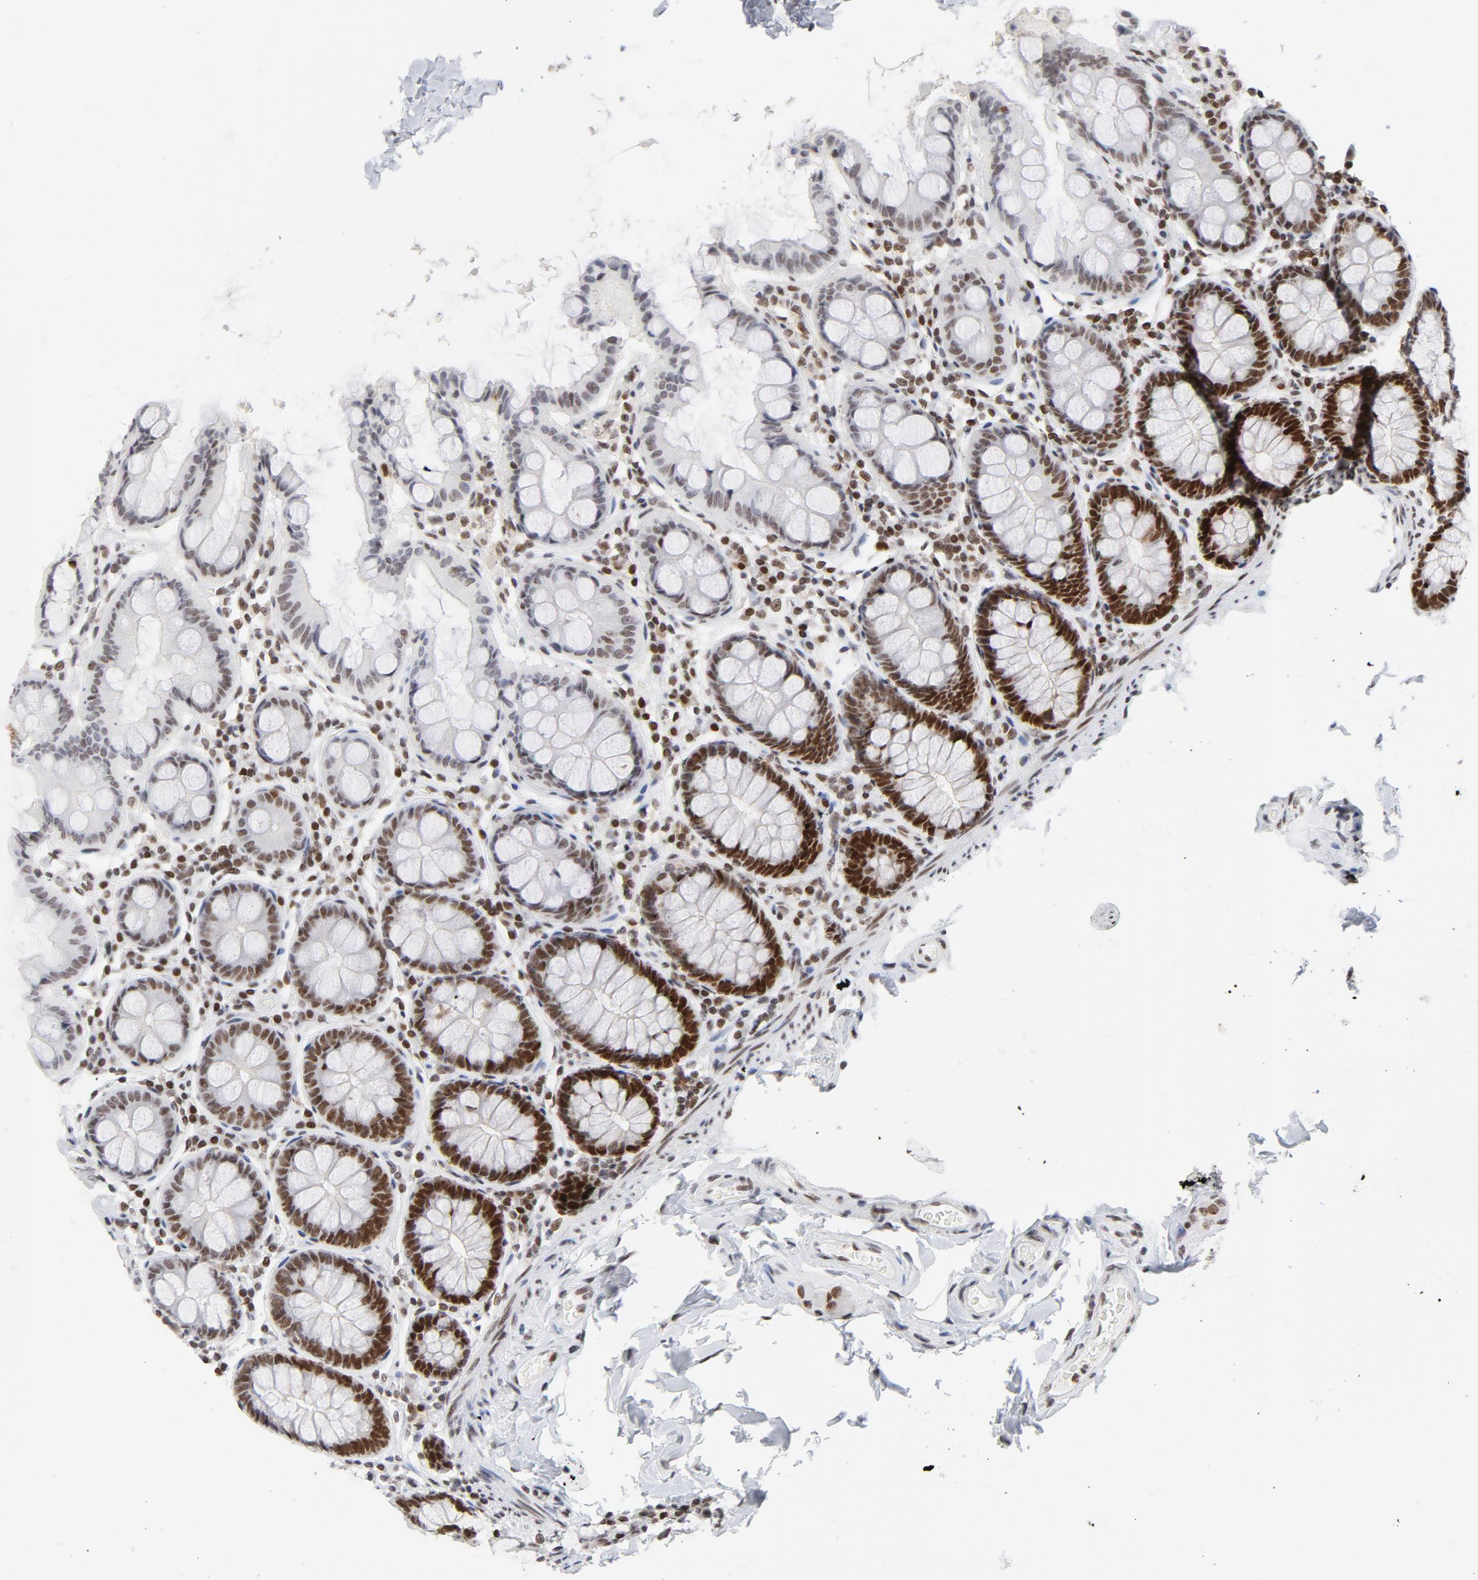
{"staining": {"intensity": "moderate", "quantity": "25%-75%", "location": "nuclear"}, "tissue": "colon", "cell_type": "Endothelial cells", "image_type": "normal", "snomed": [{"axis": "morphology", "description": "Normal tissue, NOS"}, {"axis": "topography", "description": "Colon"}], "caption": "Immunohistochemical staining of normal colon demonstrates 25%-75% levels of moderate nuclear protein expression in approximately 25%-75% of endothelial cells. (Brightfield microscopy of DAB IHC at high magnification).", "gene": "RFC4", "patient": {"sex": "female", "age": 61}}